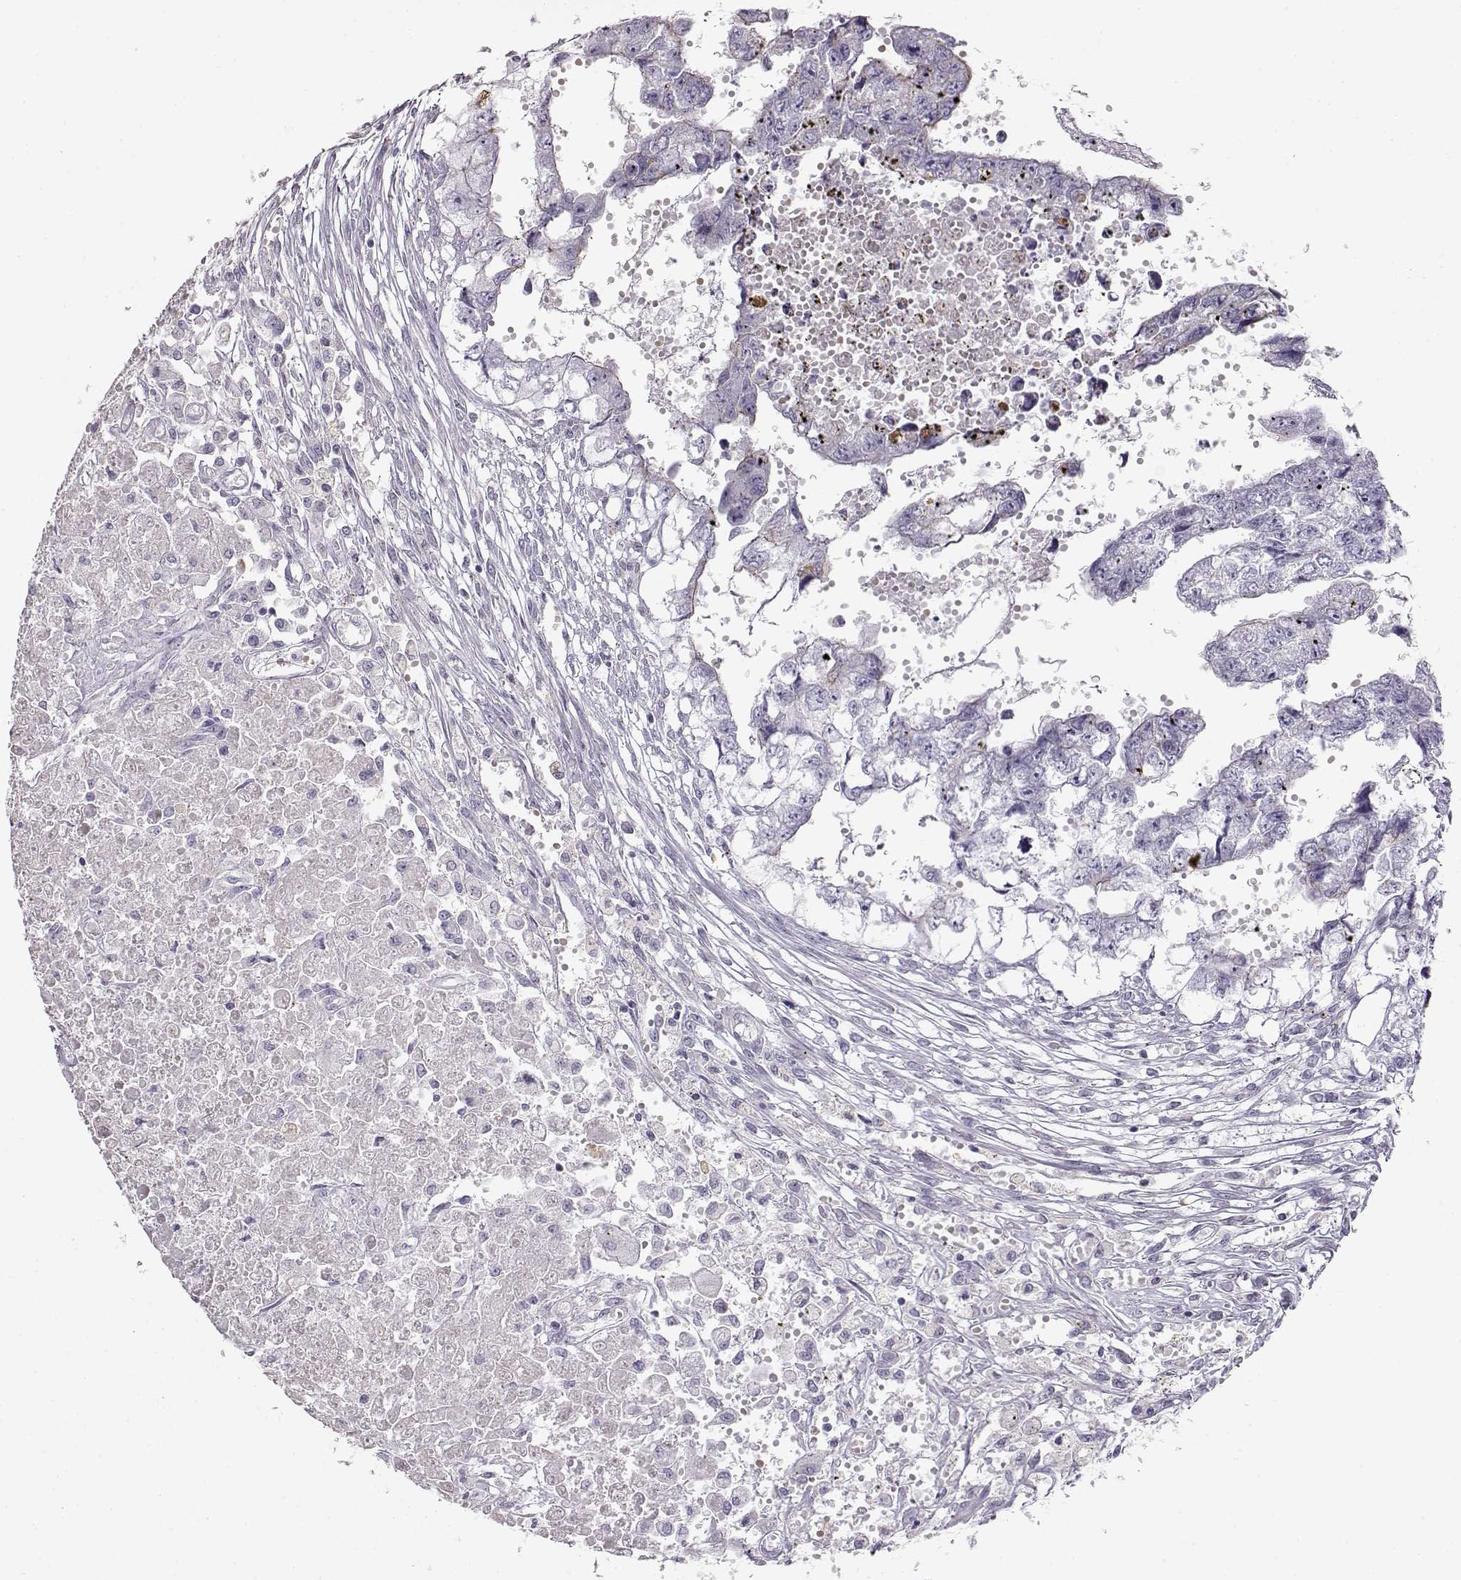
{"staining": {"intensity": "negative", "quantity": "none", "location": "none"}, "tissue": "testis cancer", "cell_type": "Tumor cells", "image_type": "cancer", "snomed": [{"axis": "morphology", "description": "Carcinoma, Embryonal, NOS"}, {"axis": "morphology", "description": "Teratoma, malignant, NOS"}, {"axis": "topography", "description": "Testis"}], "caption": "A histopathology image of testis cancer stained for a protein displays no brown staining in tumor cells.", "gene": "S100B", "patient": {"sex": "male", "age": 44}}